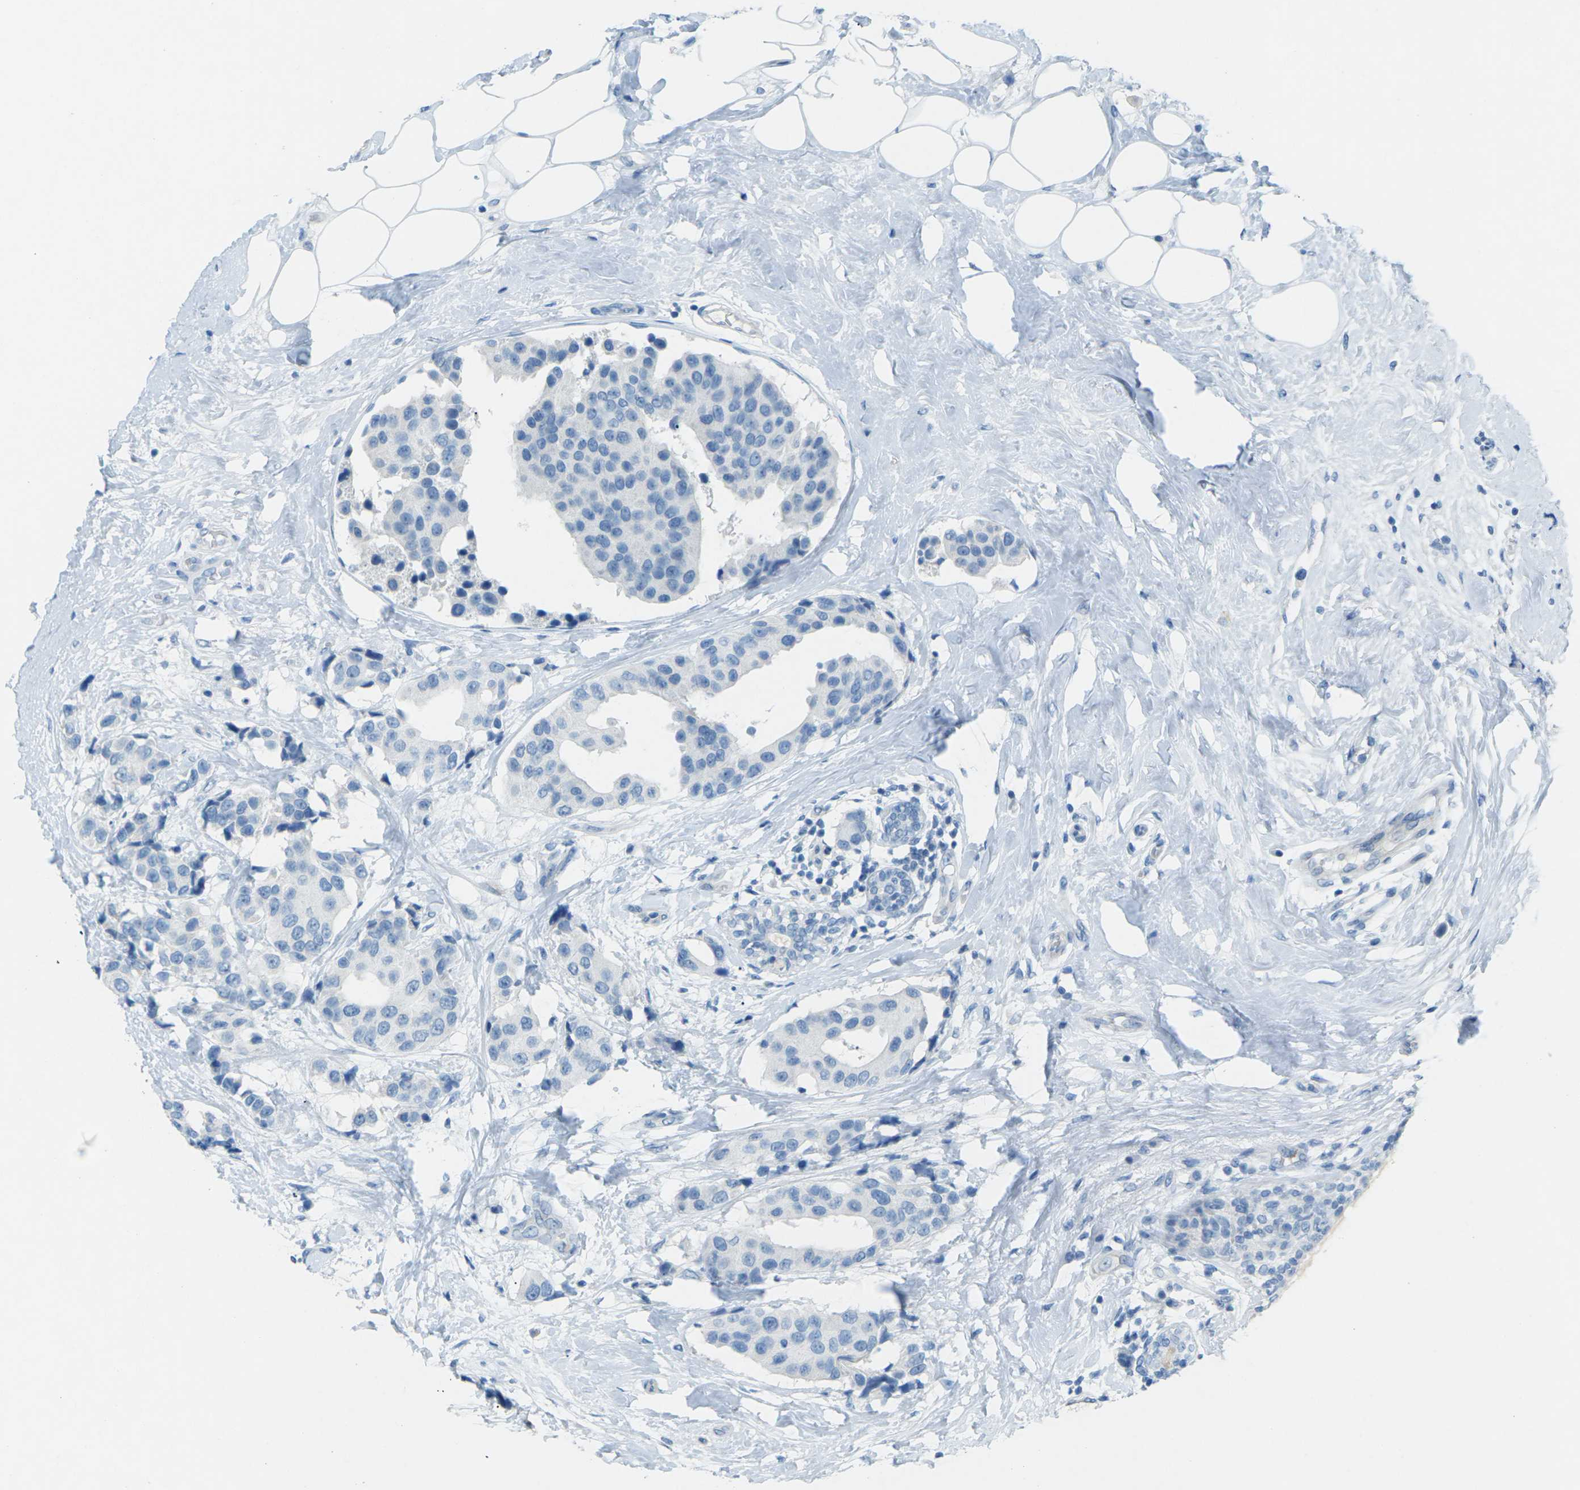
{"staining": {"intensity": "negative", "quantity": "none", "location": "none"}, "tissue": "breast cancer", "cell_type": "Tumor cells", "image_type": "cancer", "snomed": [{"axis": "morphology", "description": "Normal tissue, NOS"}, {"axis": "morphology", "description": "Duct carcinoma"}, {"axis": "topography", "description": "Breast"}], "caption": "This micrograph is of intraductal carcinoma (breast) stained with IHC to label a protein in brown with the nuclei are counter-stained blue. There is no expression in tumor cells.", "gene": "CDH16", "patient": {"sex": "female", "age": 39}}